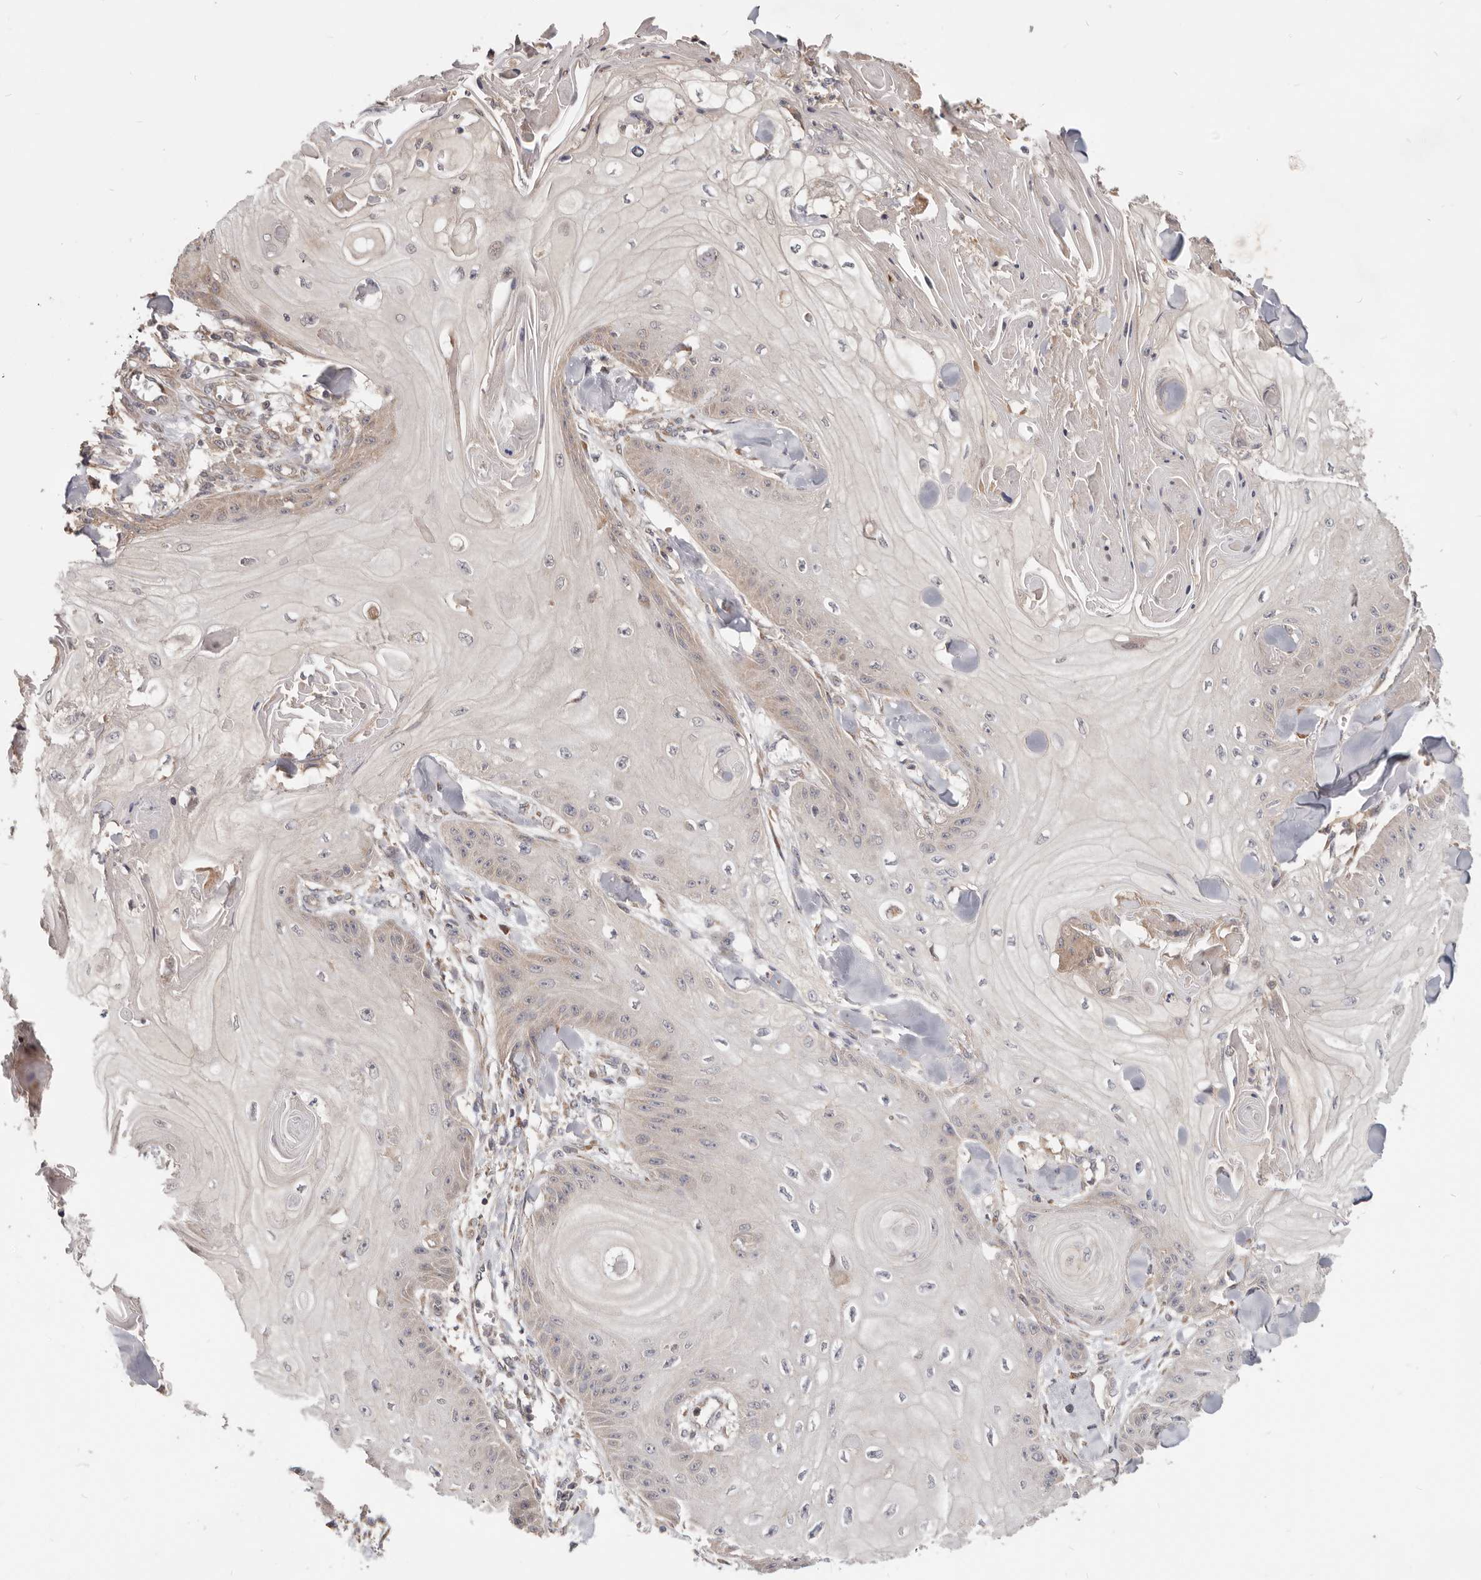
{"staining": {"intensity": "weak", "quantity": "<25%", "location": "cytoplasmic/membranous"}, "tissue": "skin cancer", "cell_type": "Tumor cells", "image_type": "cancer", "snomed": [{"axis": "morphology", "description": "Squamous cell carcinoma, NOS"}, {"axis": "topography", "description": "Skin"}], "caption": "DAB (3,3'-diaminobenzidine) immunohistochemical staining of skin squamous cell carcinoma exhibits no significant staining in tumor cells.", "gene": "LRP6", "patient": {"sex": "male", "age": 74}}